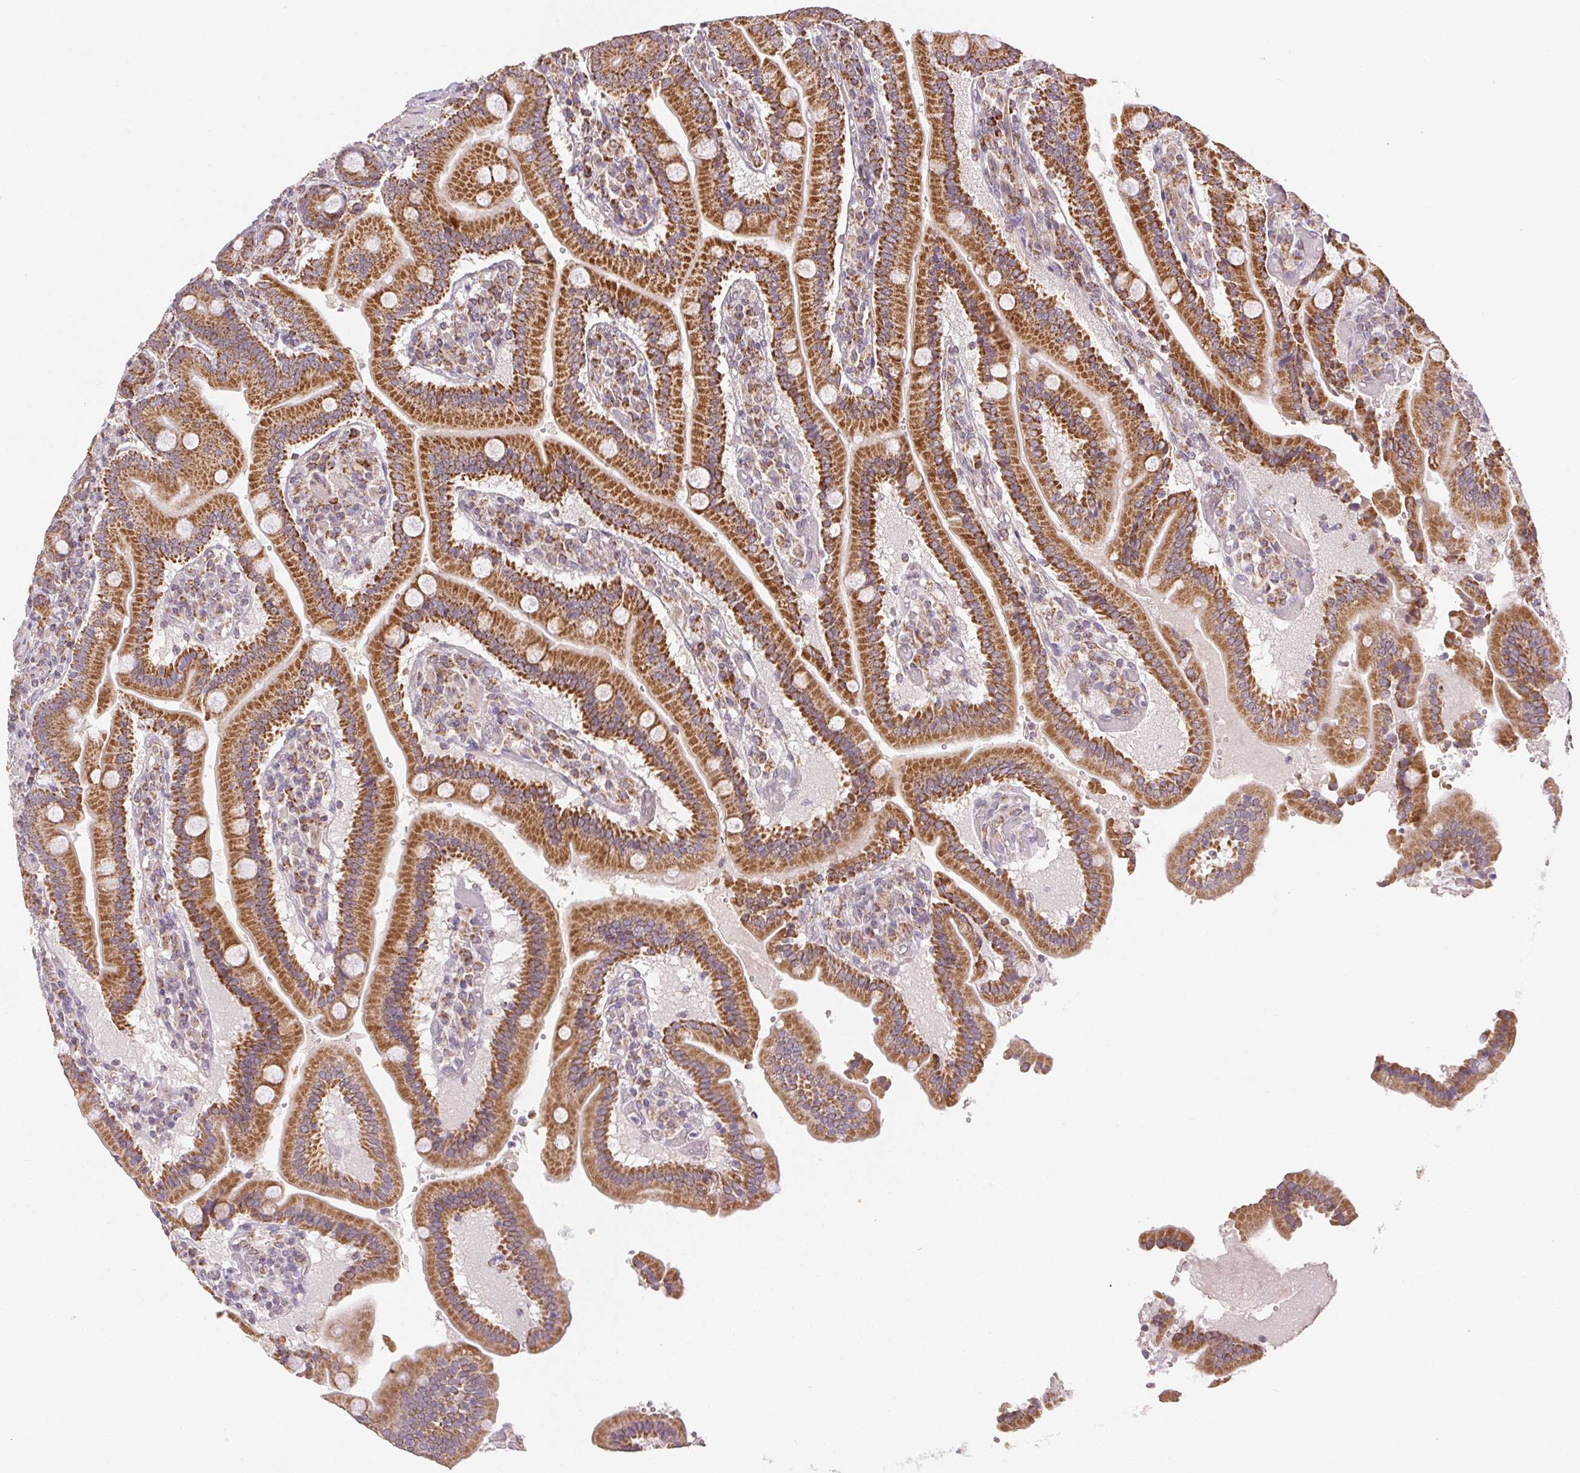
{"staining": {"intensity": "strong", "quantity": ">75%", "location": "cytoplasmic/membranous"}, "tissue": "duodenum", "cell_type": "Glandular cells", "image_type": "normal", "snomed": [{"axis": "morphology", "description": "Normal tissue, NOS"}, {"axis": "topography", "description": "Duodenum"}], "caption": "Benign duodenum displays strong cytoplasmic/membranous staining in approximately >75% of glandular cells.", "gene": "CLASP1", "patient": {"sex": "female", "age": 62}}